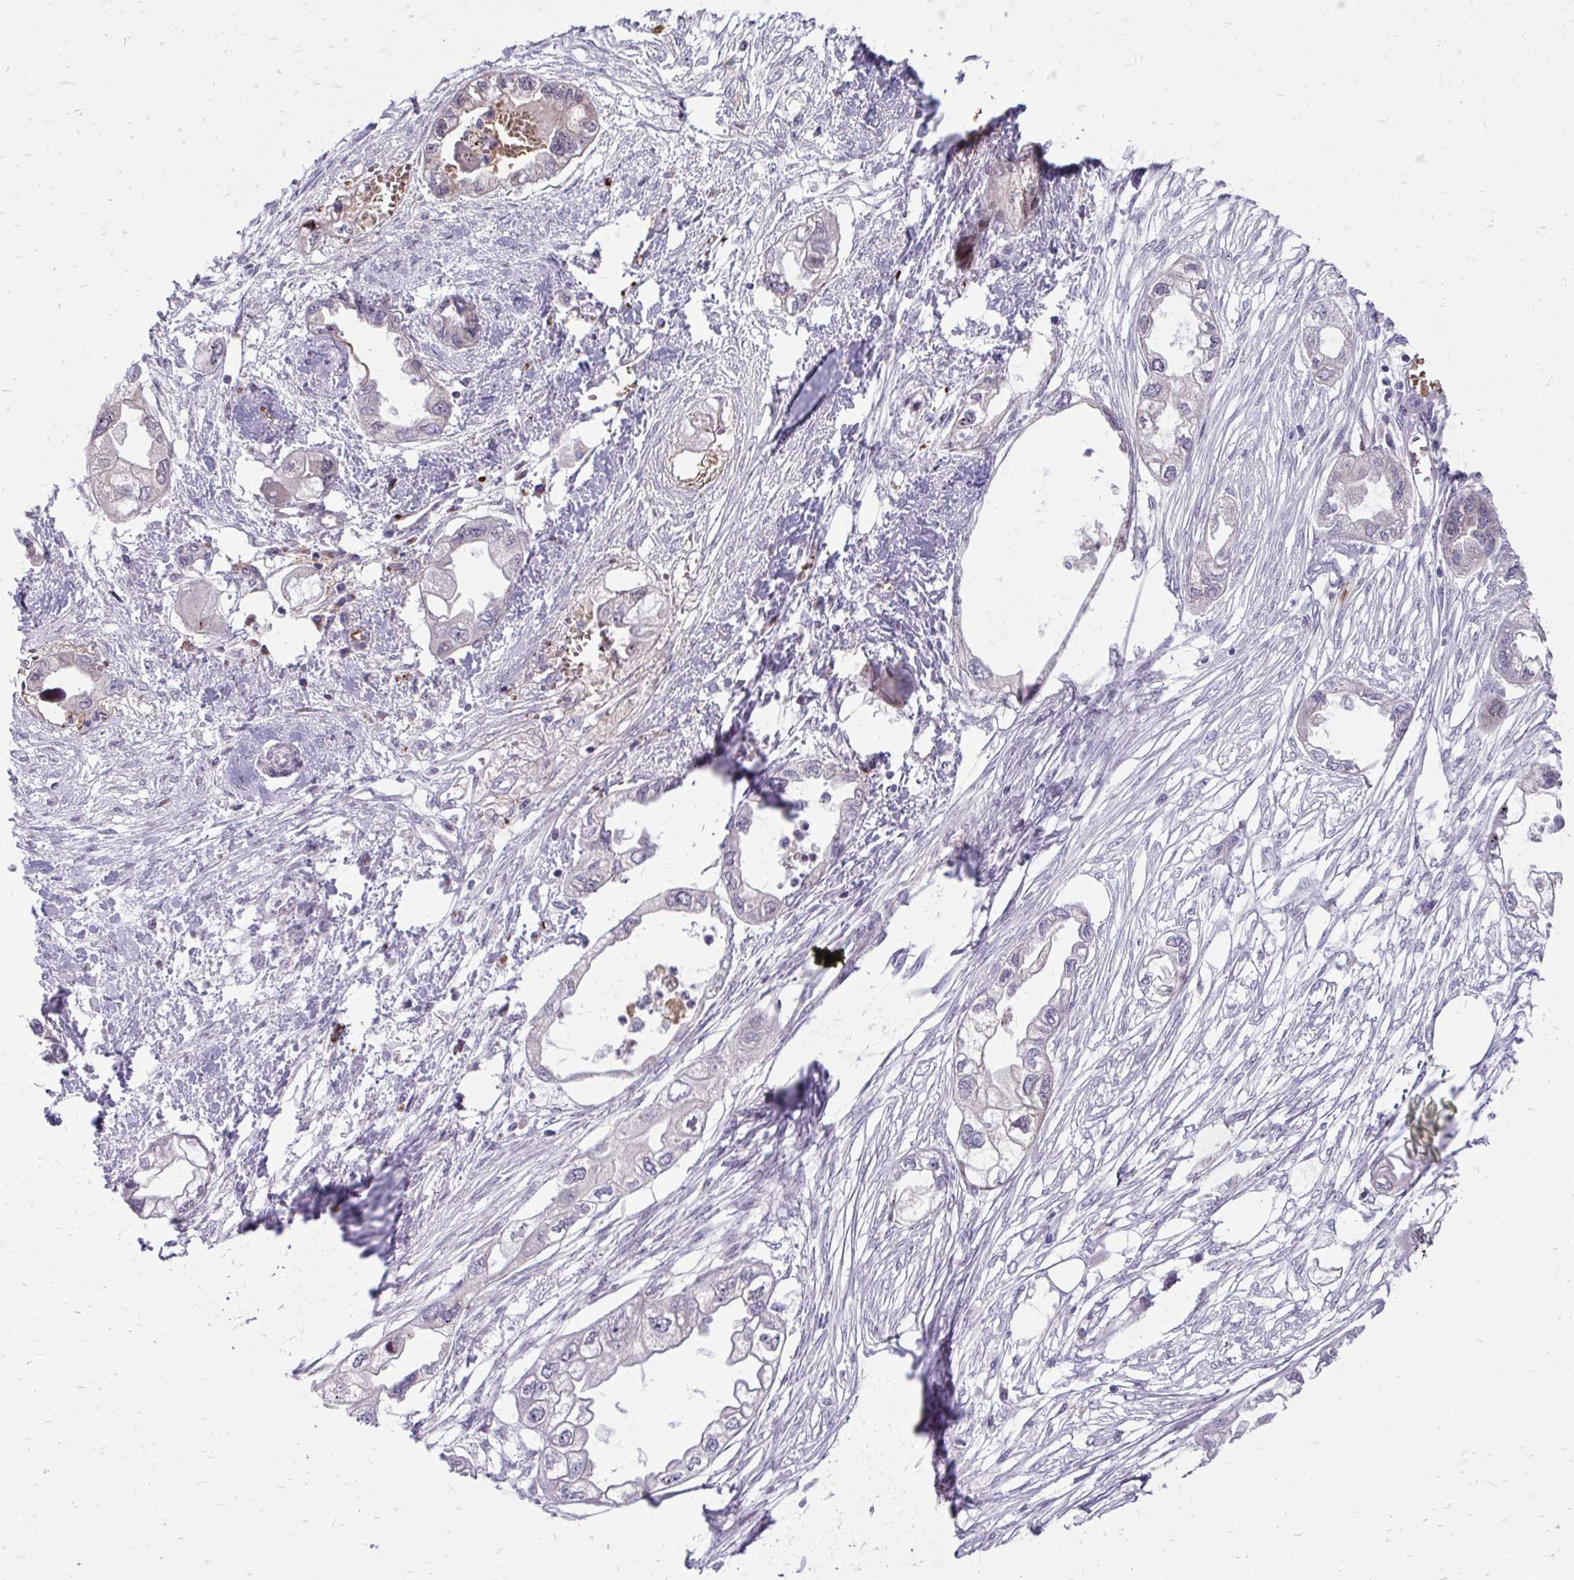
{"staining": {"intensity": "negative", "quantity": "none", "location": "none"}, "tissue": "endometrial cancer", "cell_type": "Tumor cells", "image_type": "cancer", "snomed": [{"axis": "morphology", "description": "Adenocarcinoma, NOS"}, {"axis": "morphology", "description": "Adenocarcinoma, metastatic, NOS"}, {"axis": "topography", "description": "Adipose tissue"}, {"axis": "topography", "description": "Endometrium"}], "caption": "High power microscopy photomicrograph of an immunohistochemistry (IHC) histopathology image of endometrial cancer (adenocarcinoma), revealing no significant positivity in tumor cells.", "gene": "FUNDC2", "patient": {"sex": "female", "age": 67}}